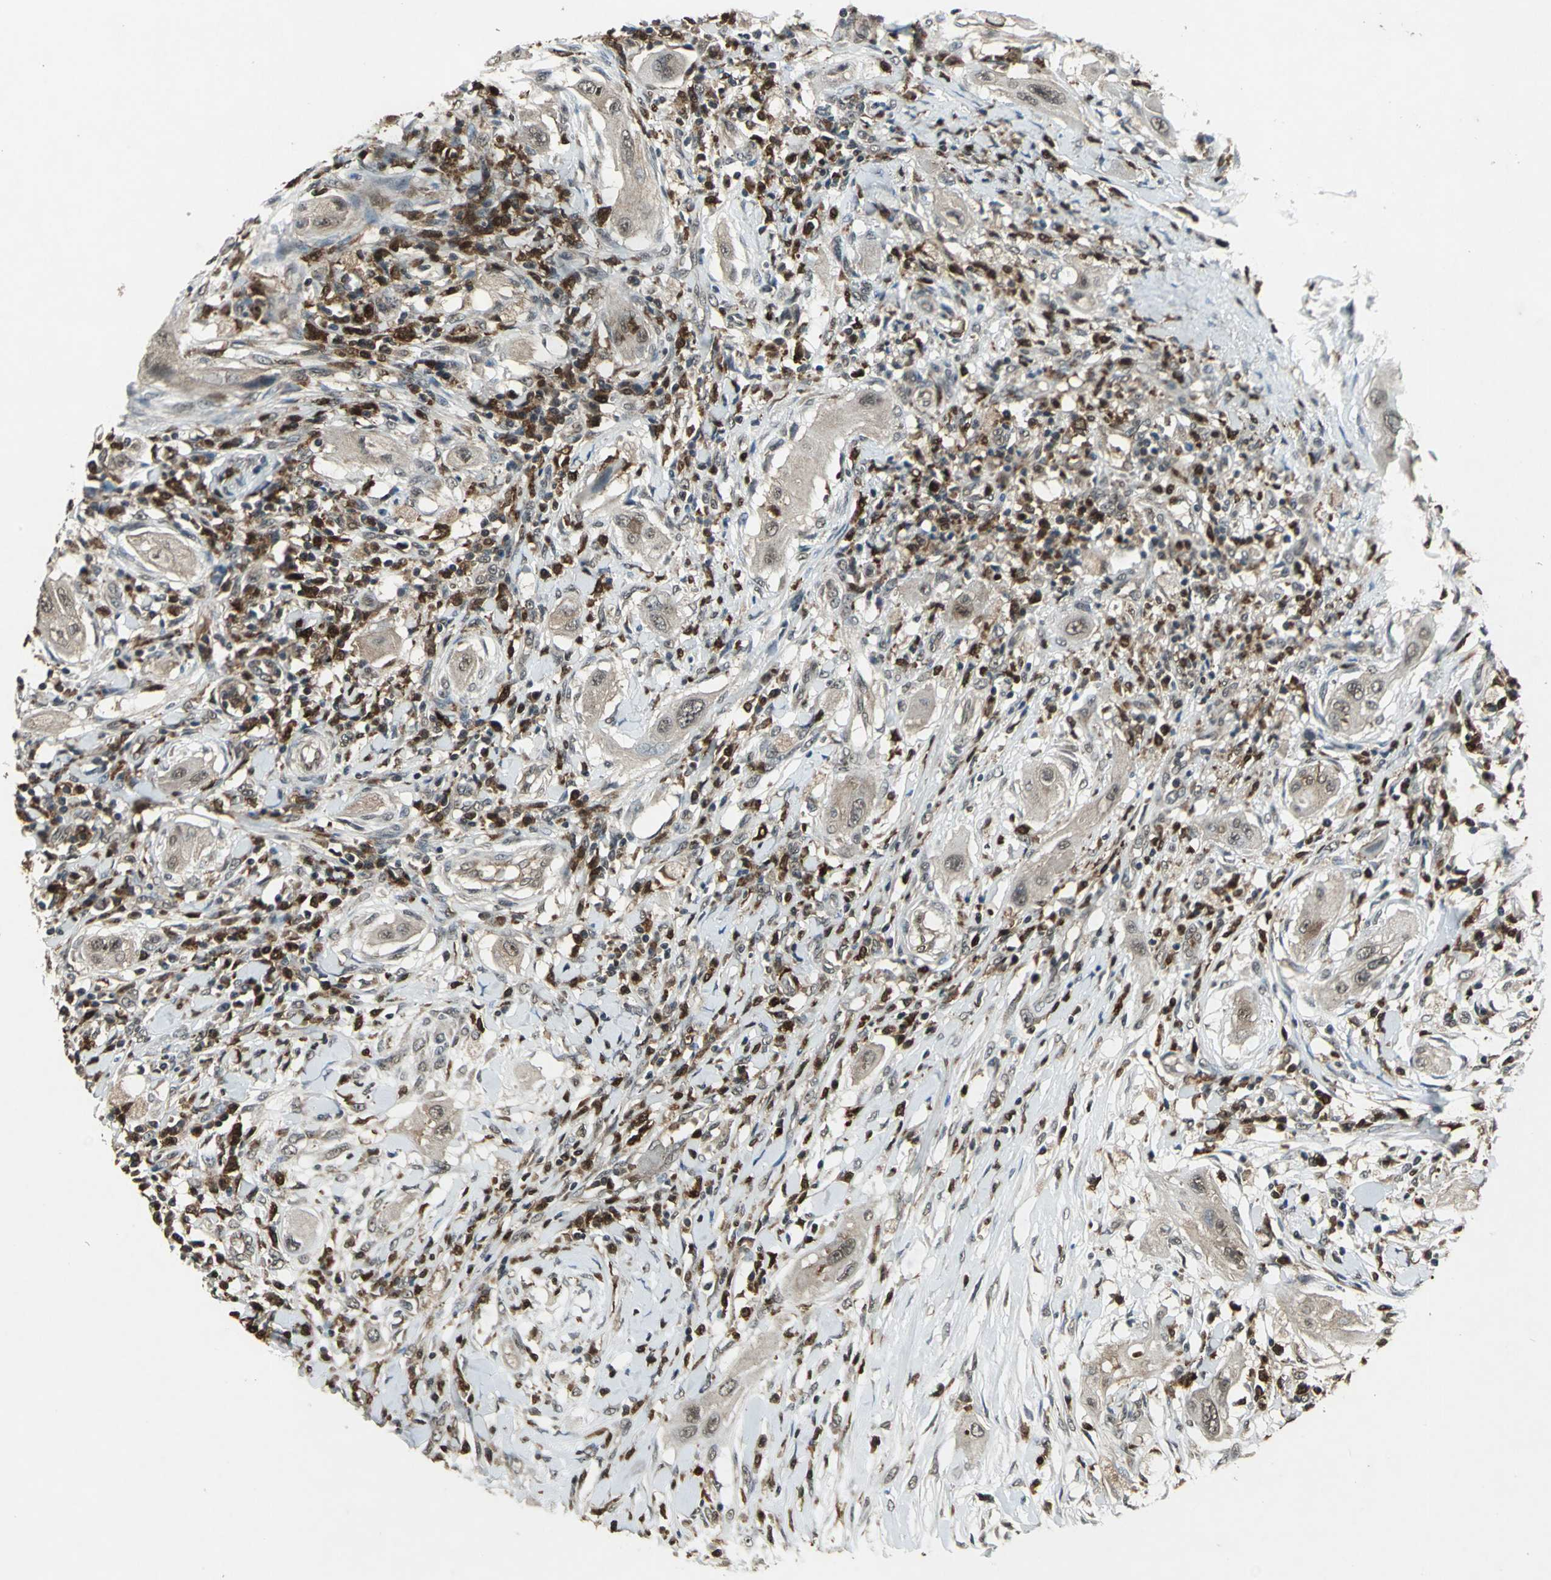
{"staining": {"intensity": "moderate", "quantity": ">75%", "location": "nuclear"}, "tissue": "lung cancer", "cell_type": "Tumor cells", "image_type": "cancer", "snomed": [{"axis": "morphology", "description": "Squamous cell carcinoma, NOS"}, {"axis": "topography", "description": "Lung"}], "caption": "Moderate nuclear protein expression is appreciated in approximately >75% of tumor cells in lung squamous cell carcinoma.", "gene": "PYCARD", "patient": {"sex": "female", "age": 47}}